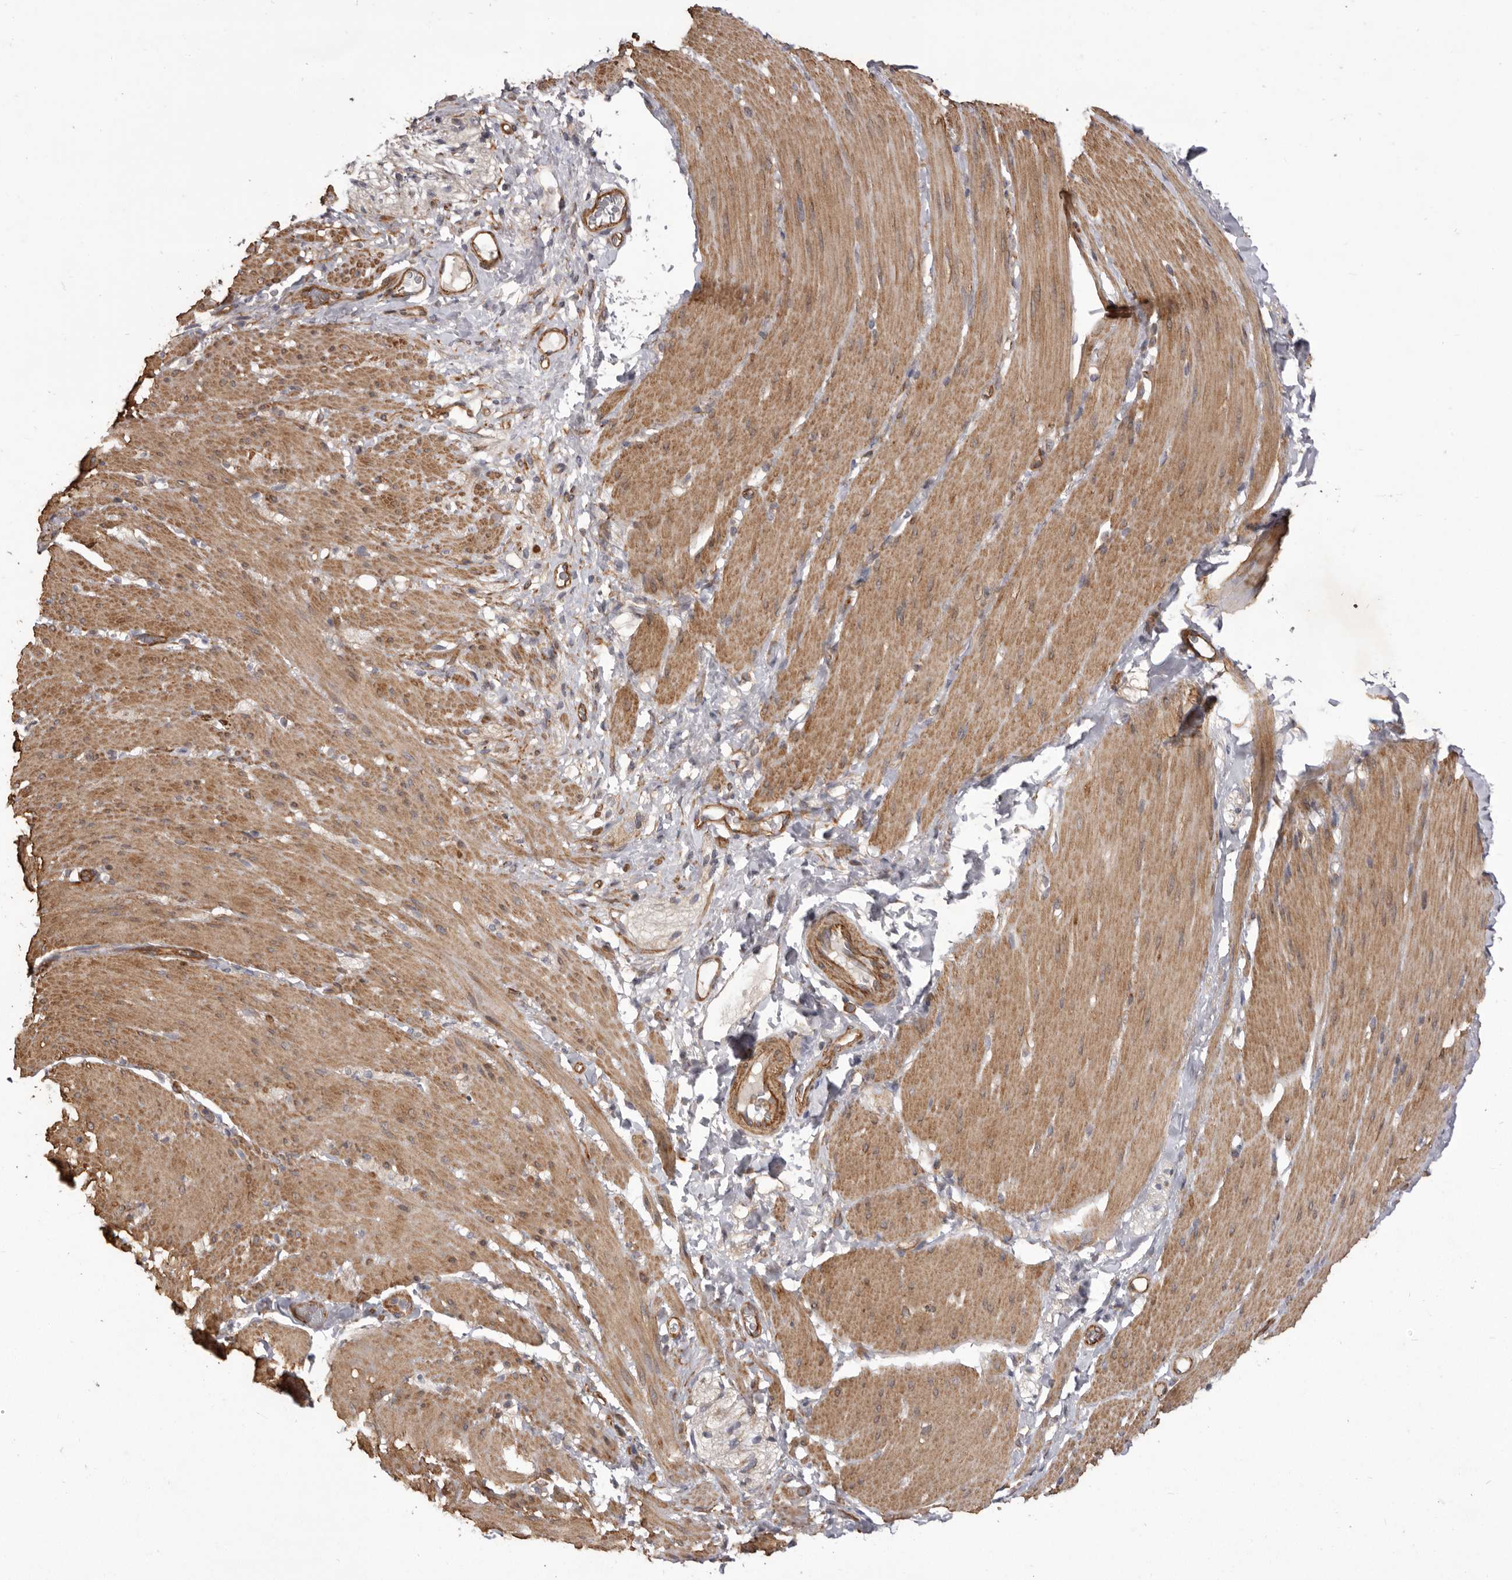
{"staining": {"intensity": "moderate", "quantity": ">75%", "location": "cytoplasmic/membranous"}, "tissue": "smooth muscle", "cell_type": "Smooth muscle cells", "image_type": "normal", "snomed": [{"axis": "morphology", "description": "Normal tissue, NOS"}, {"axis": "topography", "description": "Smooth muscle"}, {"axis": "topography", "description": "Small intestine"}], "caption": "Brown immunohistochemical staining in benign smooth muscle reveals moderate cytoplasmic/membranous positivity in about >75% of smooth muscle cells.", "gene": "VPS45", "patient": {"sex": "female", "age": 84}}